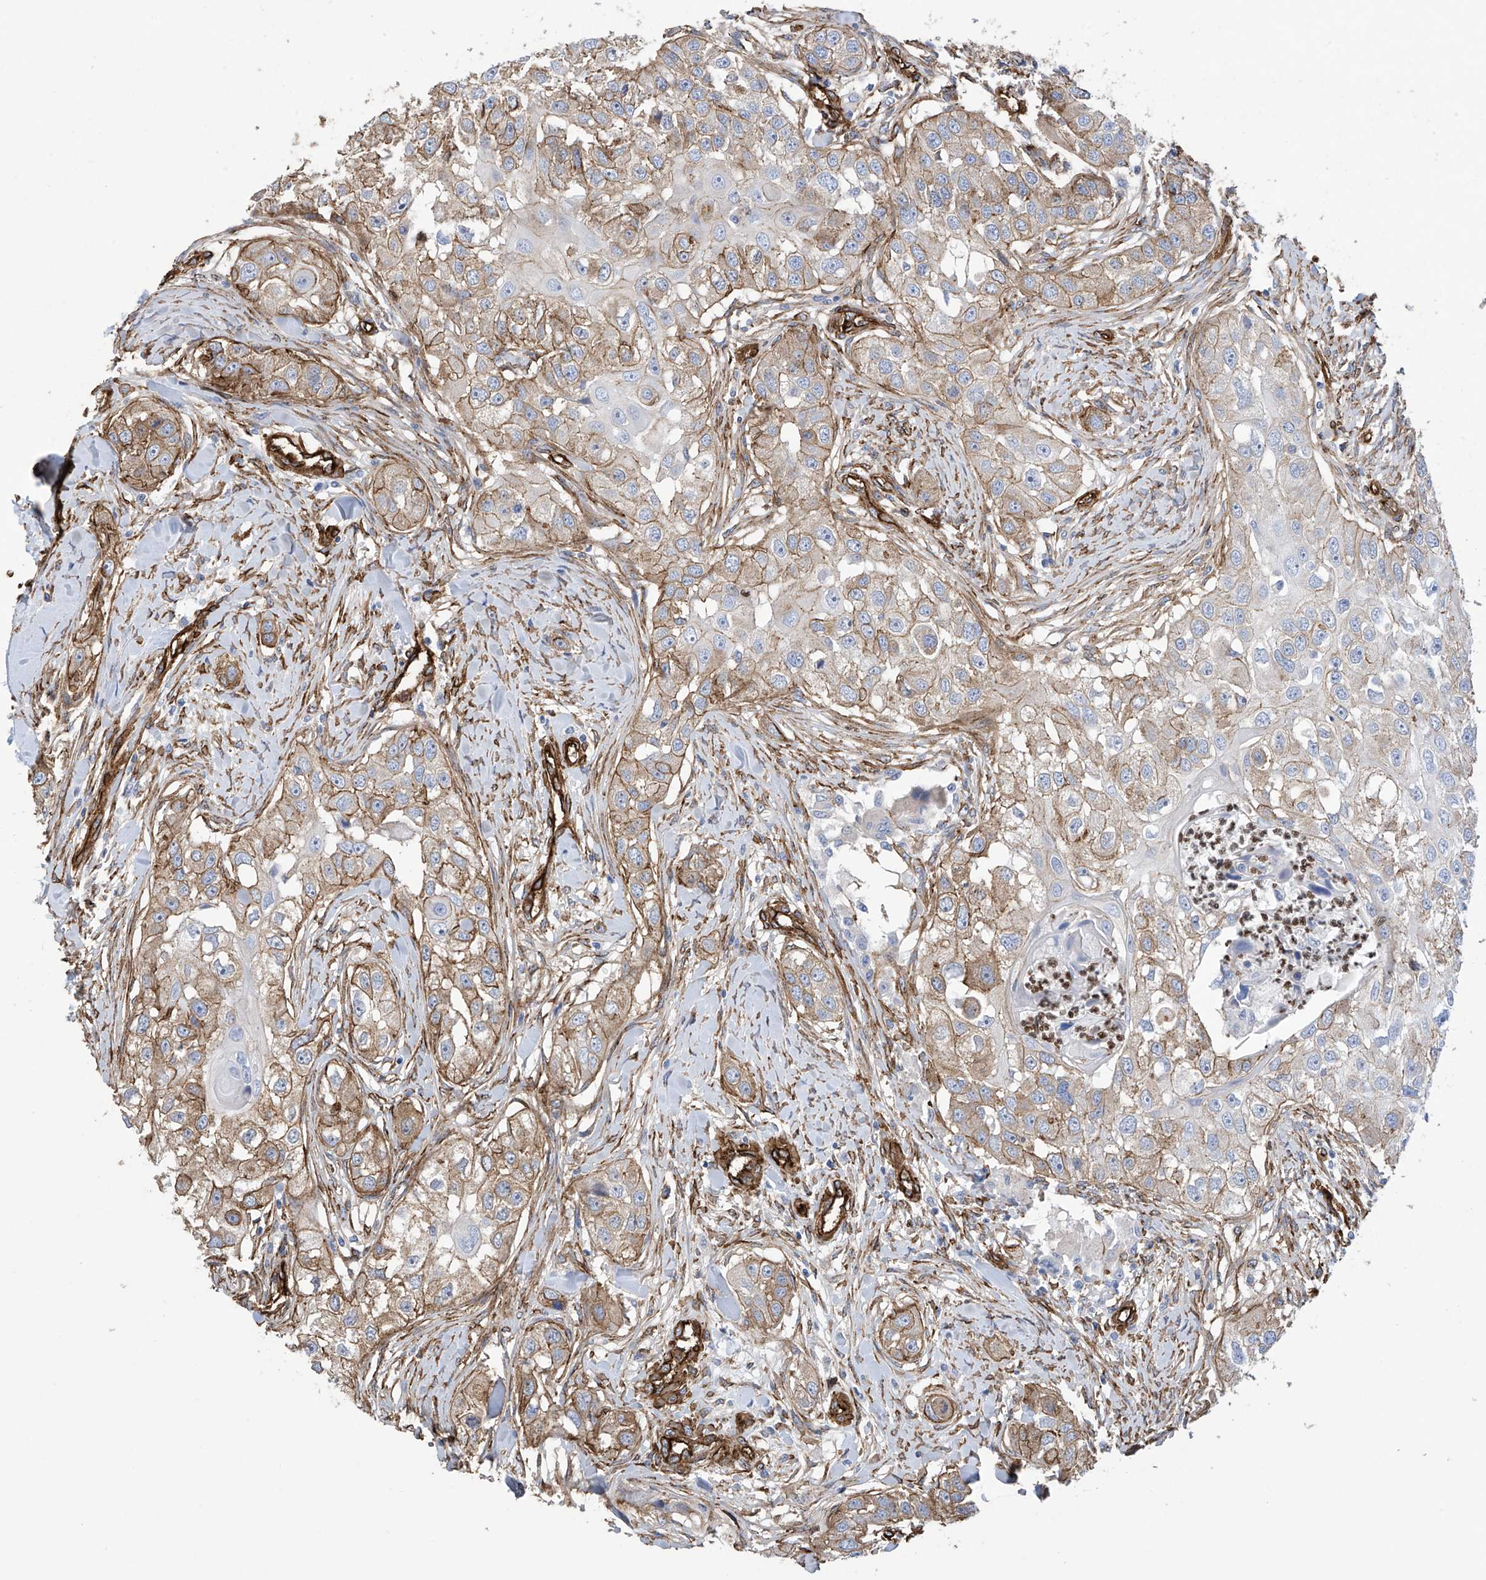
{"staining": {"intensity": "moderate", "quantity": ">75%", "location": "cytoplasmic/membranous"}, "tissue": "head and neck cancer", "cell_type": "Tumor cells", "image_type": "cancer", "snomed": [{"axis": "morphology", "description": "Normal tissue, NOS"}, {"axis": "morphology", "description": "Squamous cell carcinoma, NOS"}, {"axis": "topography", "description": "Skeletal muscle"}, {"axis": "topography", "description": "Head-Neck"}], "caption": "Head and neck cancer tissue exhibits moderate cytoplasmic/membranous expression in about >75% of tumor cells, visualized by immunohistochemistry. (brown staining indicates protein expression, while blue staining denotes nuclei).", "gene": "UBTD1", "patient": {"sex": "male", "age": 51}}